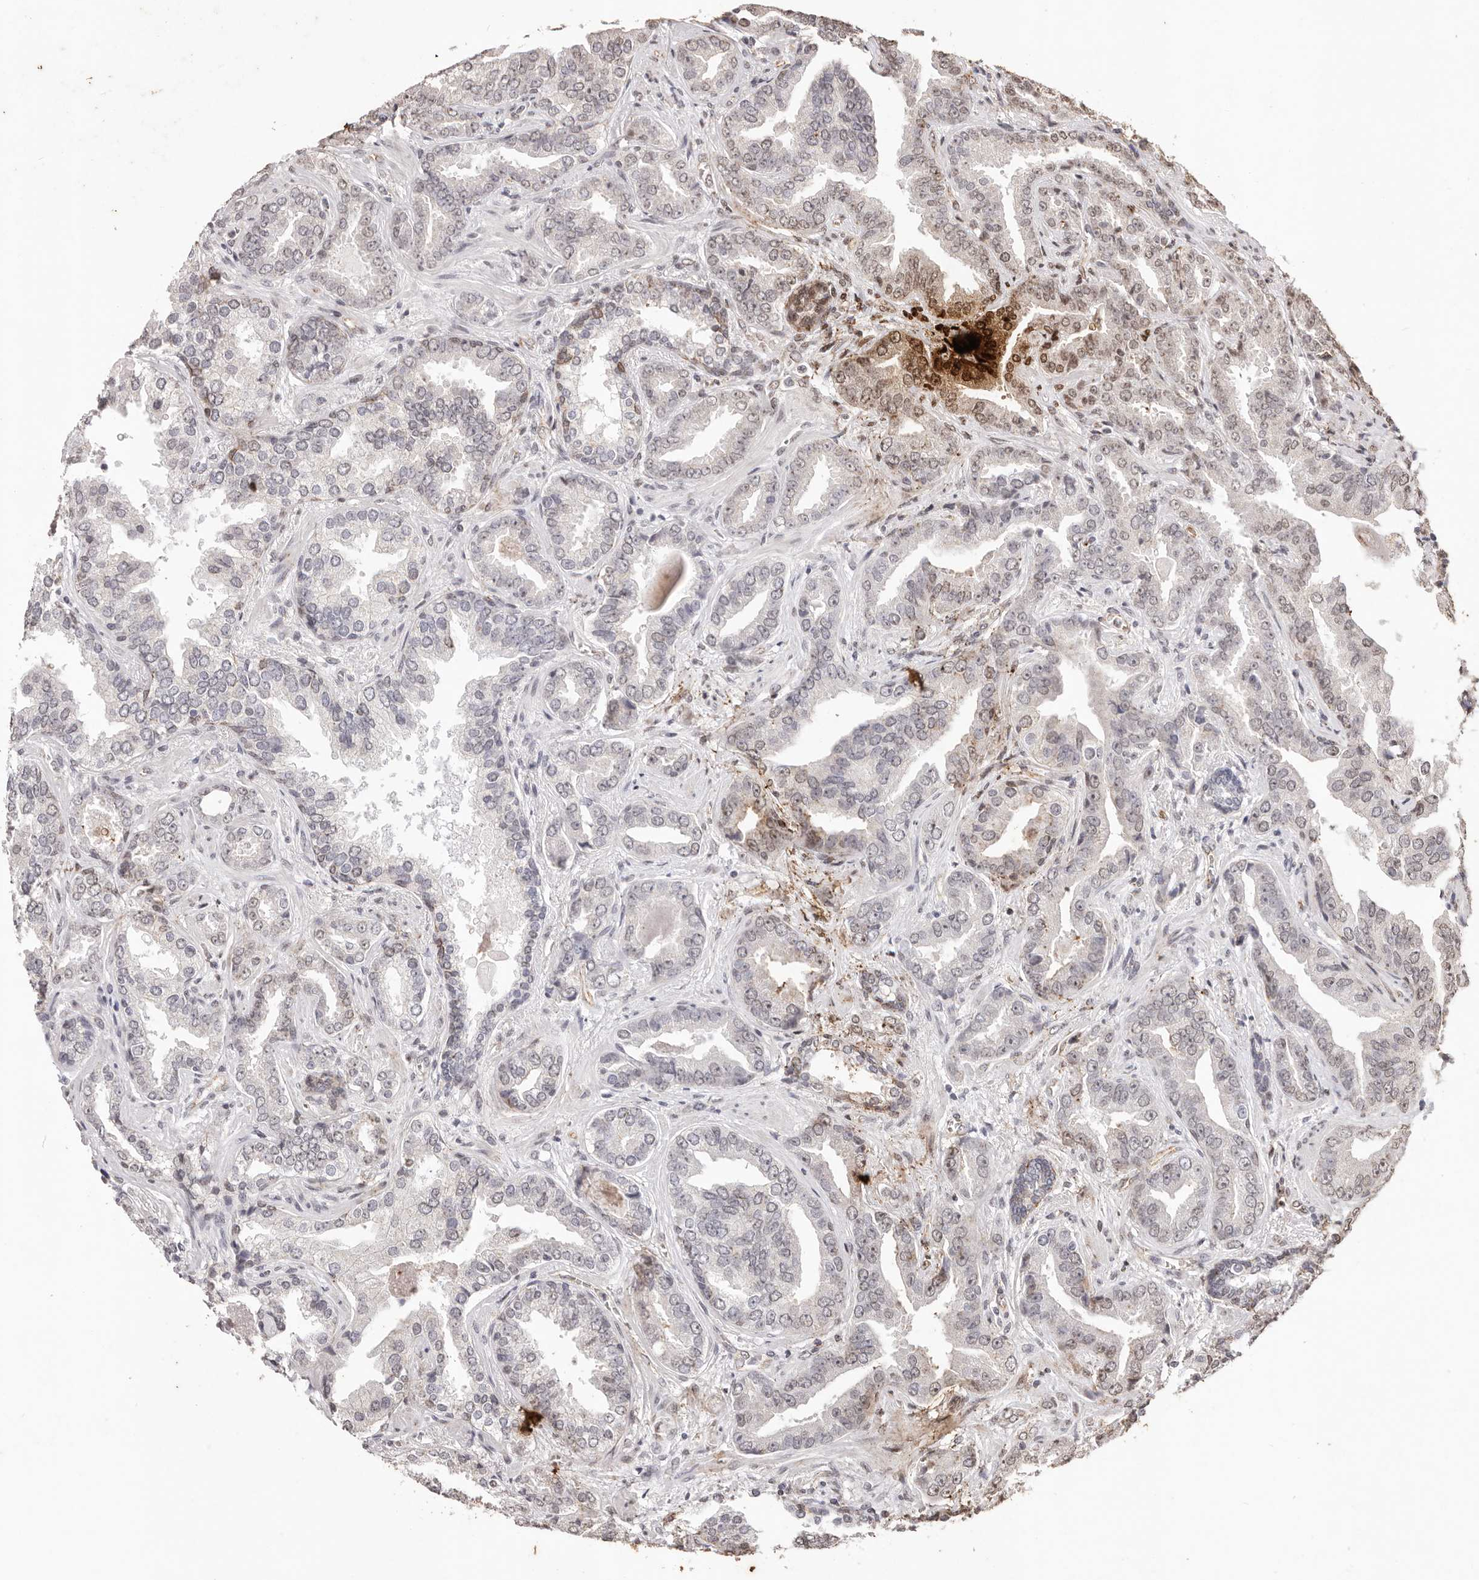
{"staining": {"intensity": "moderate", "quantity": "<25%", "location": "nuclear"}, "tissue": "prostate cancer", "cell_type": "Tumor cells", "image_type": "cancer", "snomed": [{"axis": "morphology", "description": "Adenocarcinoma, Low grade"}, {"axis": "topography", "description": "Prostate"}], "caption": "A low amount of moderate nuclear positivity is identified in about <25% of tumor cells in adenocarcinoma (low-grade) (prostate) tissue. The protein of interest is stained brown, and the nuclei are stained in blue (DAB (3,3'-diaminobenzidine) IHC with brightfield microscopy, high magnification).", "gene": "RPS6KA5", "patient": {"sex": "male", "age": 60}}